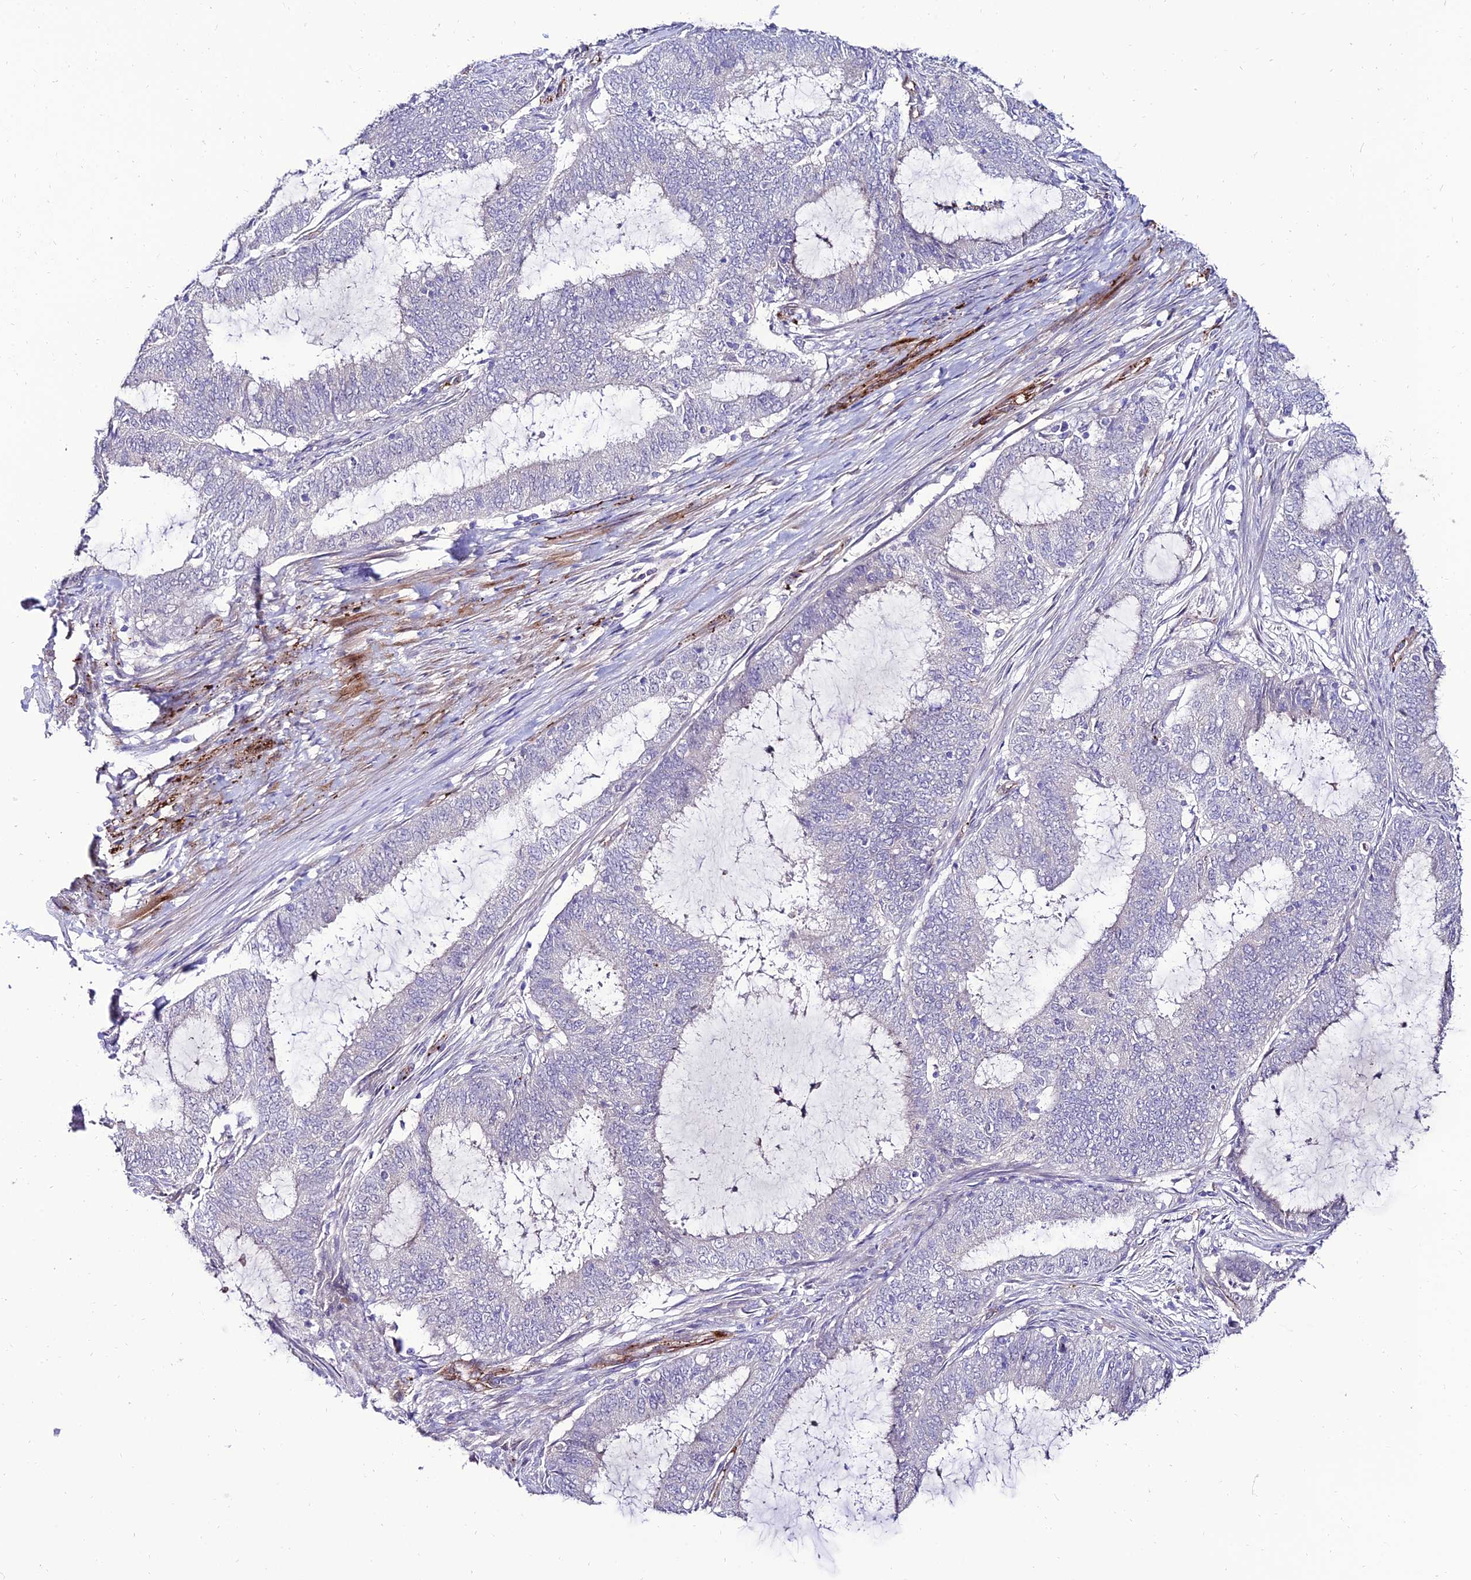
{"staining": {"intensity": "negative", "quantity": "none", "location": "none"}, "tissue": "endometrial cancer", "cell_type": "Tumor cells", "image_type": "cancer", "snomed": [{"axis": "morphology", "description": "Adenocarcinoma, NOS"}, {"axis": "topography", "description": "Endometrium"}], "caption": "Tumor cells are negative for brown protein staining in endometrial adenocarcinoma.", "gene": "ALDH3B2", "patient": {"sex": "female", "age": 51}}